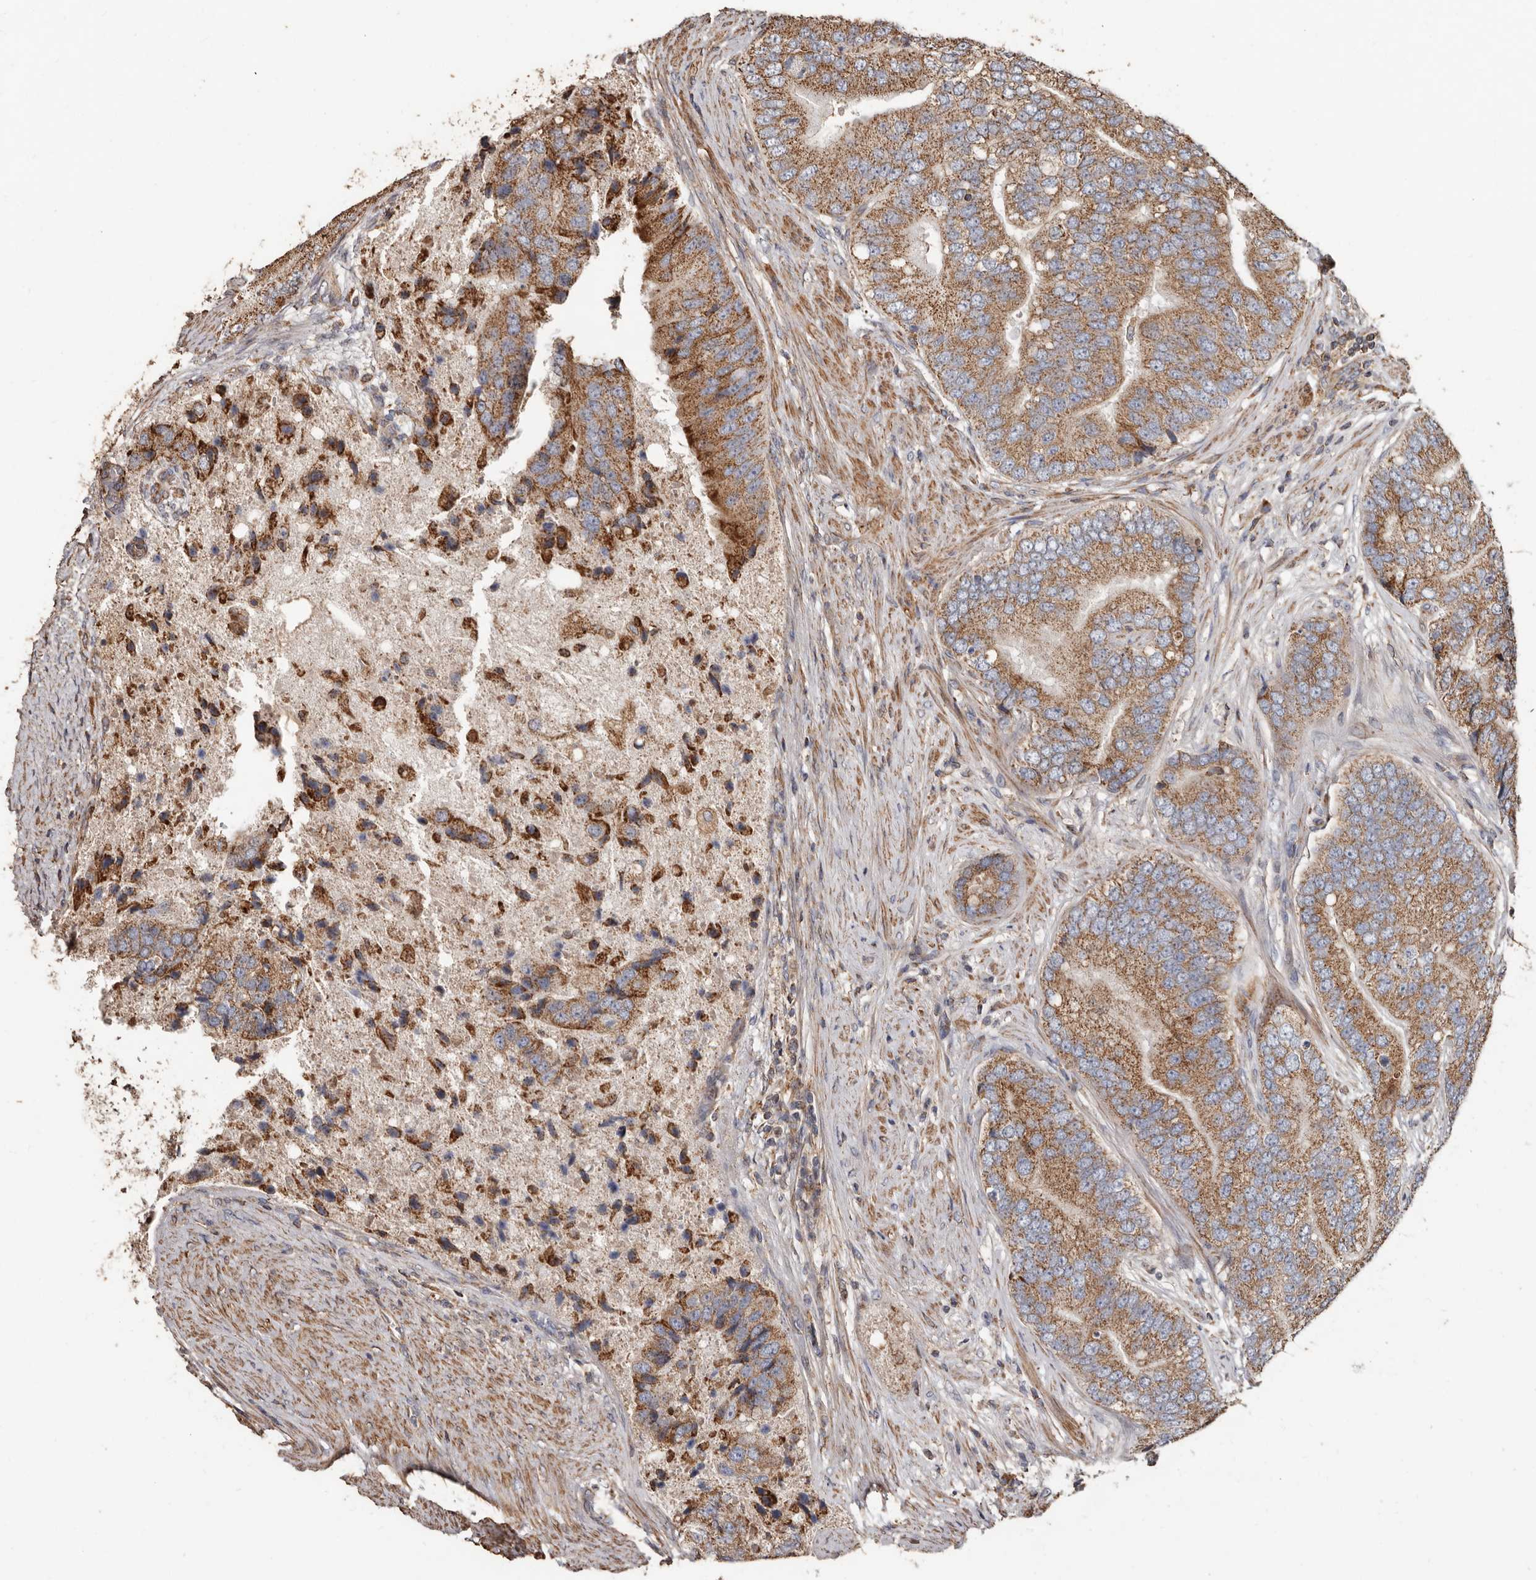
{"staining": {"intensity": "moderate", "quantity": ">75%", "location": "cytoplasmic/membranous"}, "tissue": "prostate cancer", "cell_type": "Tumor cells", "image_type": "cancer", "snomed": [{"axis": "morphology", "description": "Adenocarcinoma, High grade"}, {"axis": "topography", "description": "Prostate"}], "caption": "A high-resolution histopathology image shows IHC staining of adenocarcinoma (high-grade) (prostate), which displays moderate cytoplasmic/membranous positivity in about >75% of tumor cells.", "gene": "OSGIN2", "patient": {"sex": "male", "age": 70}}